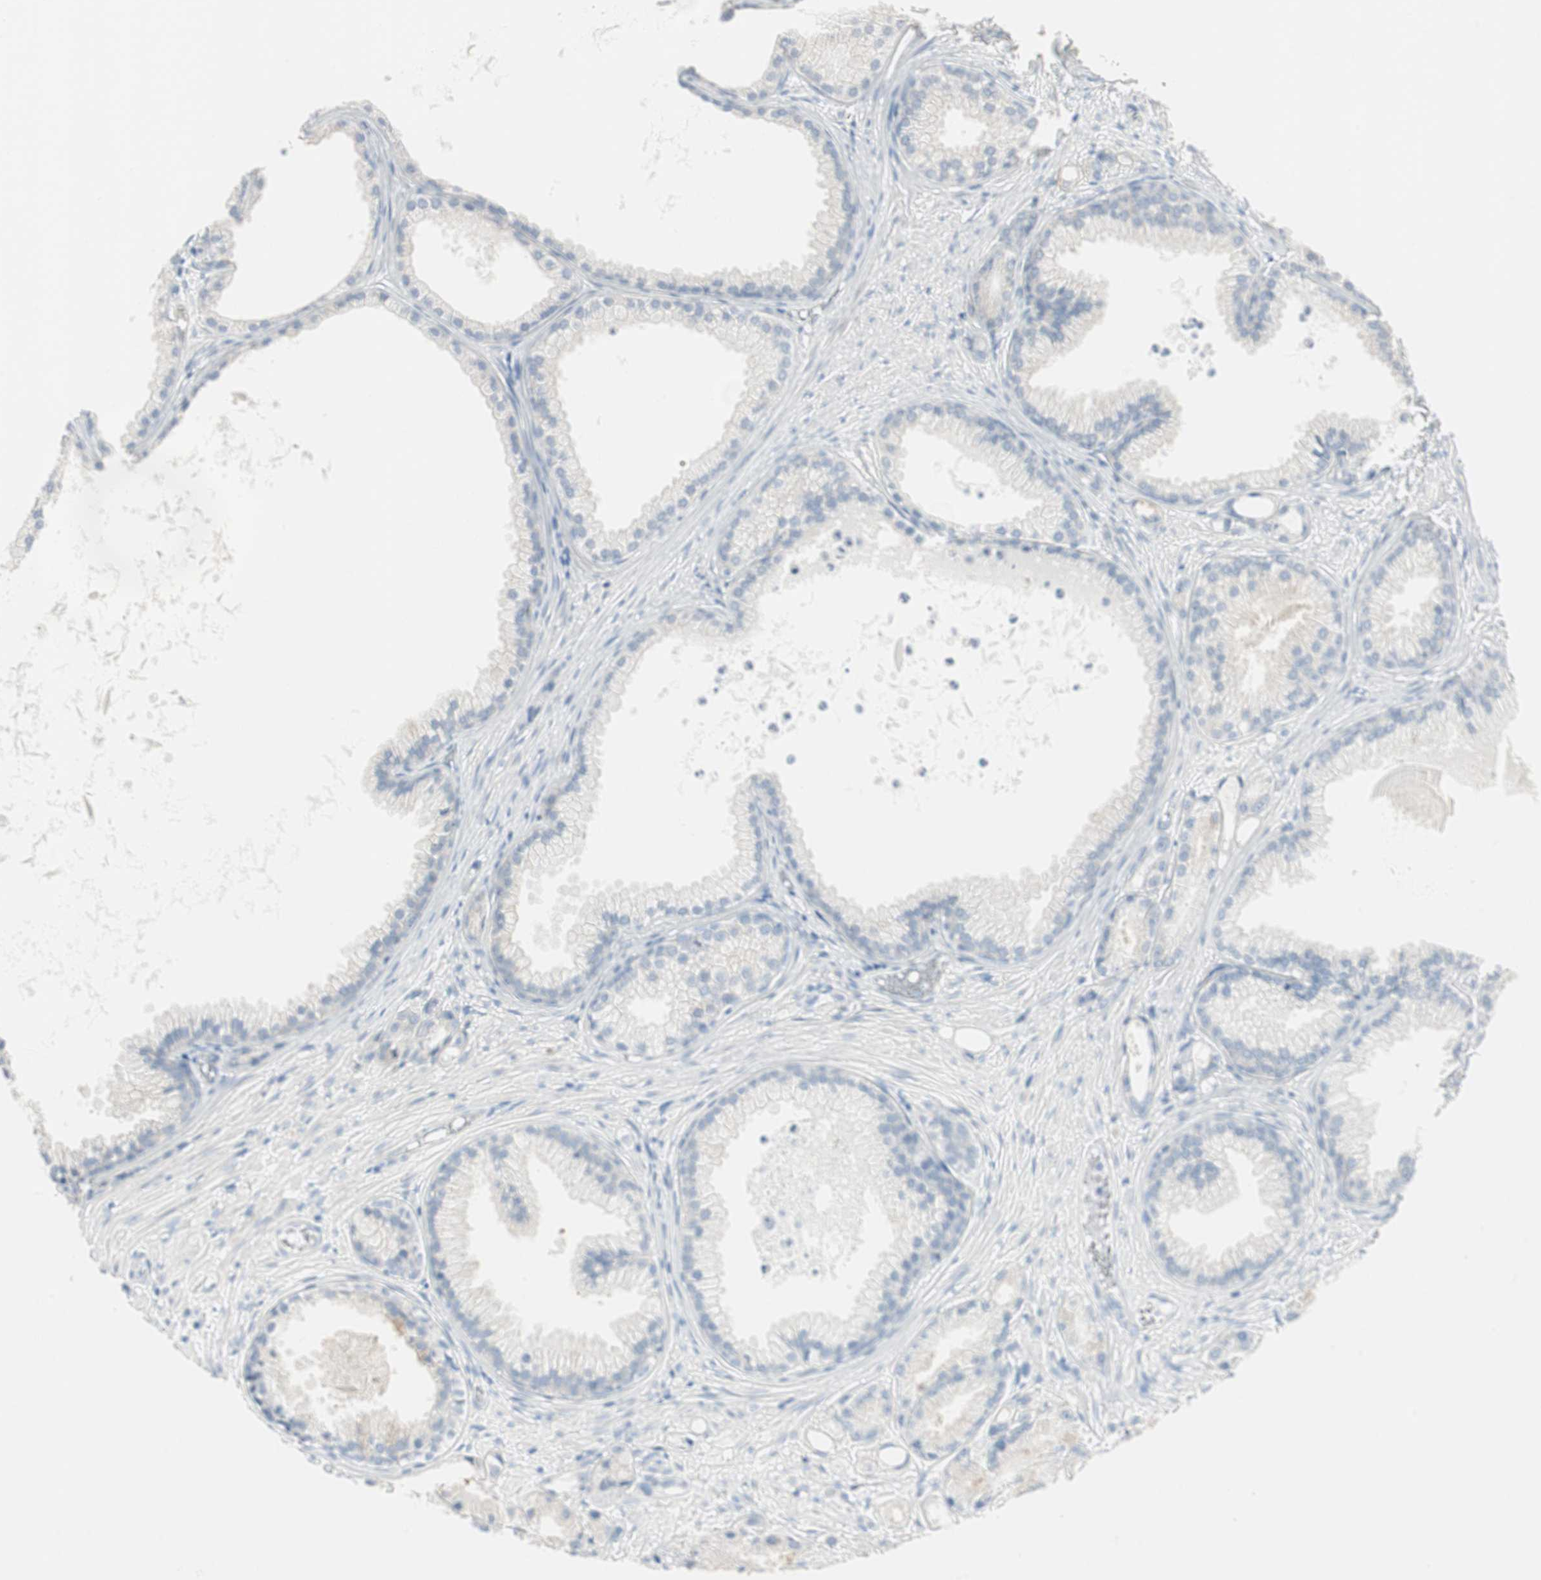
{"staining": {"intensity": "negative", "quantity": "none", "location": "none"}, "tissue": "prostate cancer", "cell_type": "Tumor cells", "image_type": "cancer", "snomed": [{"axis": "morphology", "description": "Adenocarcinoma, Low grade"}, {"axis": "topography", "description": "Prostate"}], "caption": "An IHC photomicrograph of prostate cancer (adenocarcinoma (low-grade)) is shown. There is no staining in tumor cells of prostate cancer (adenocarcinoma (low-grade)).", "gene": "SPINK4", "patient": {"sex": "male", "age": 72}}